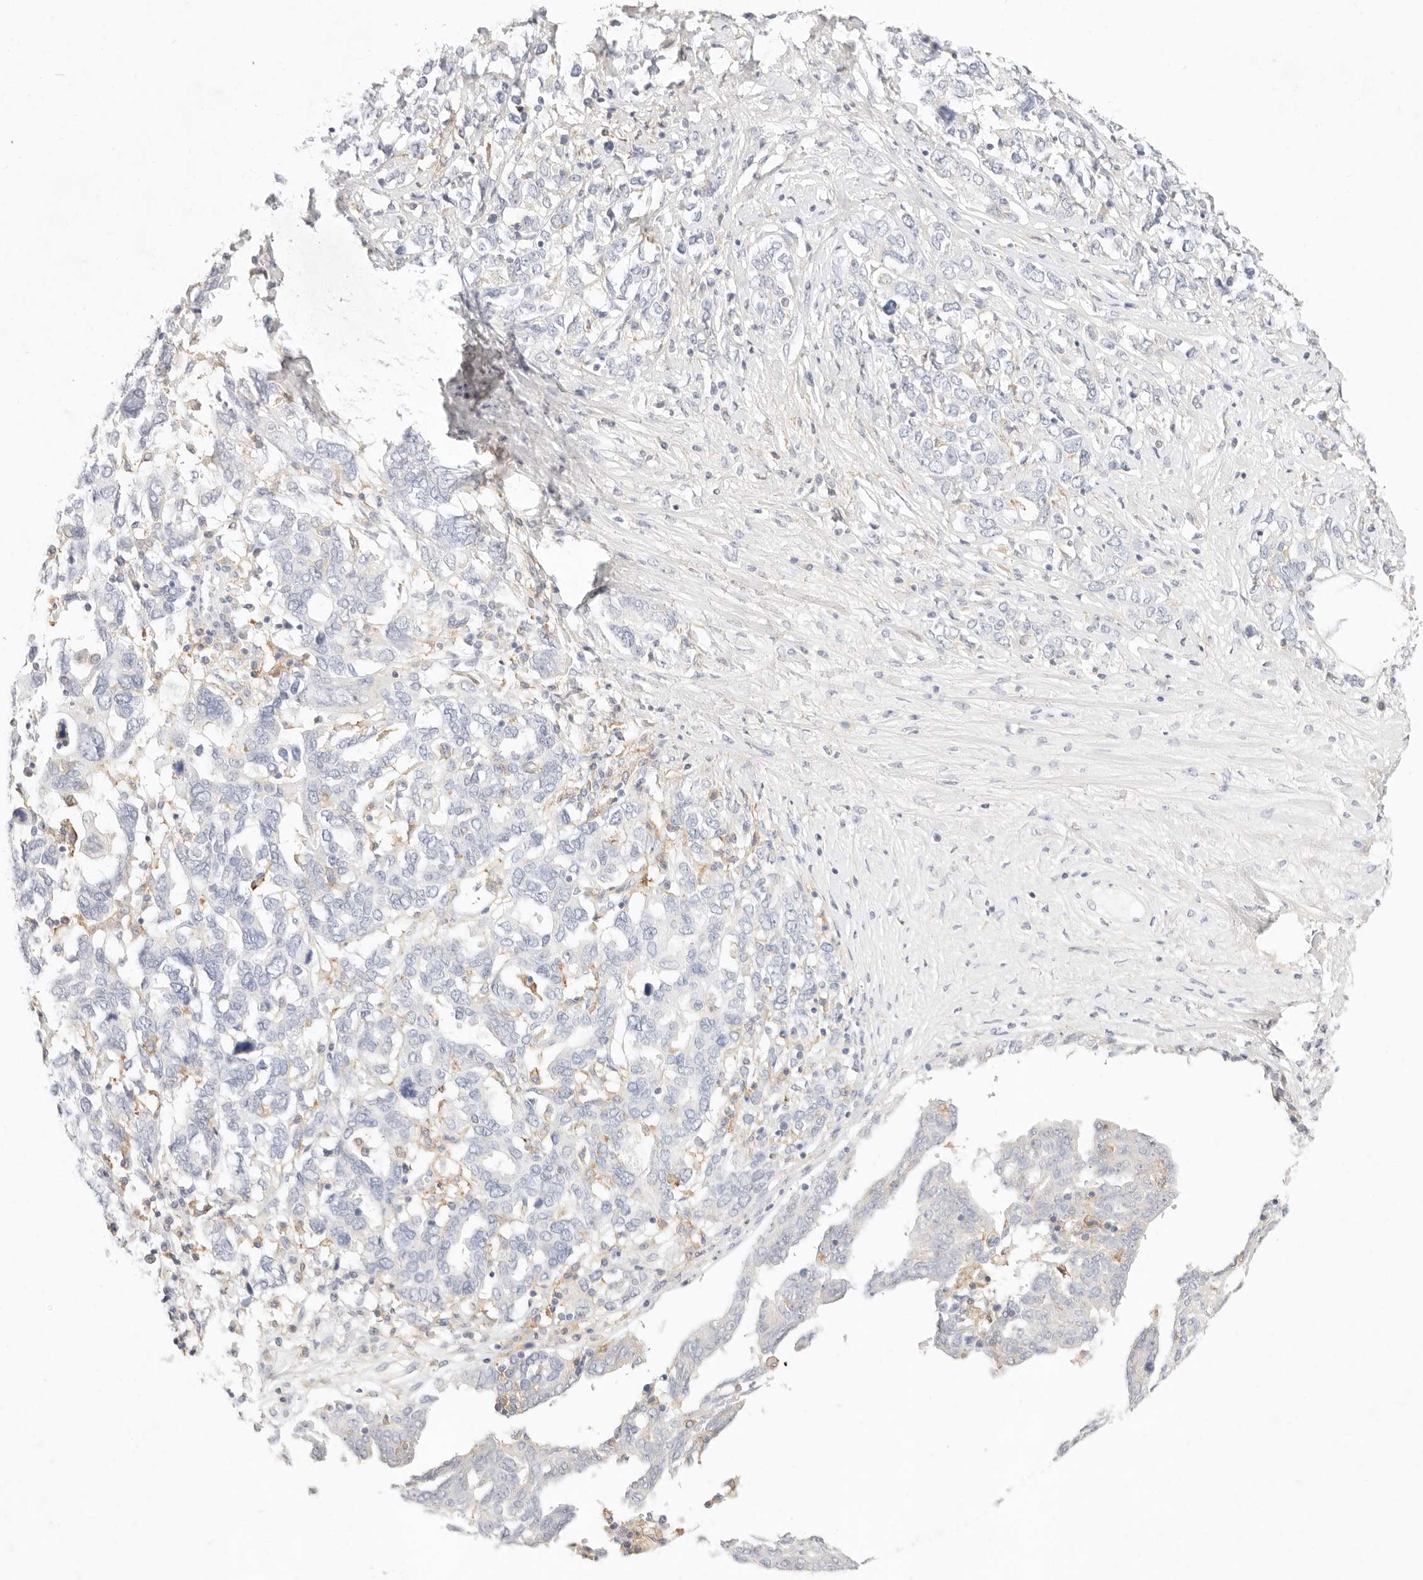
{"staining": {"intensity": "negative", "quantity": "none", "location": "none"}, "tissue": "ovarian cancer", "cell_type": "Tumor cells", "image_type": "cancer", "snomed": [{"axis": "morphology", "description": "Carcinoma, endometroid"}, {"axis": "topography", "description": "Ovary"}], "caption": "Protein analysis of ovarian endometroid carcinoma displays no significant staining in tumor cells.", "gene": "GPR84", "patient": {"sex": "female", "age": 62}}